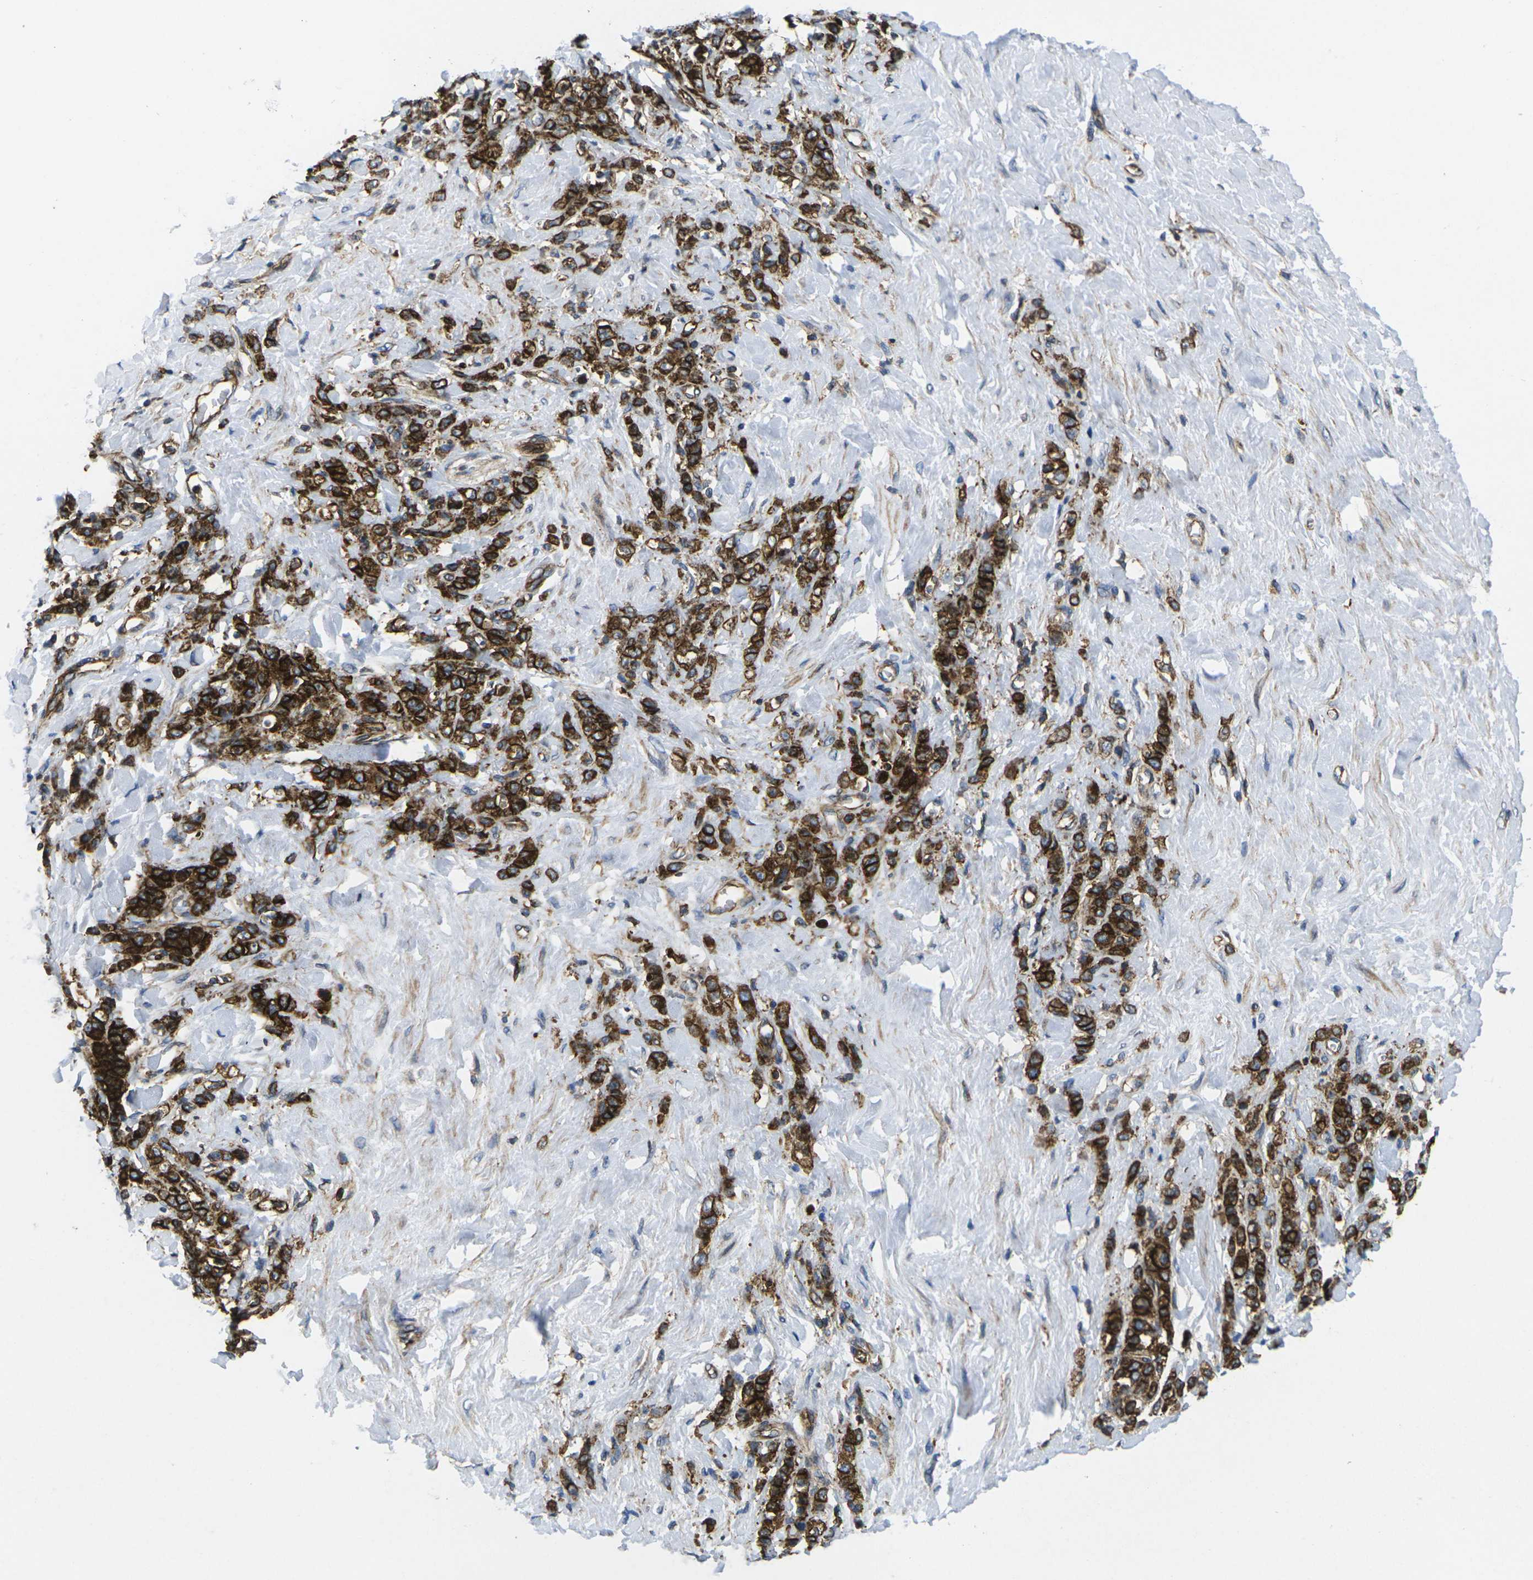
{"staining": {"intensity": "strong", "quantity": ">75%", "location": "cytoplasmic/membranous"}, "tissue": "stomach cancer", "cell_type": "Tumor cells", "image_type": "cancer", "snomed": [{"axis": "morphology", "description": "Adenocarcinoma, NOS"}, {"axis": "topography", "description": "Stomach"}], "caption": "Stomach cancer stained with DAB (3,3'-diaminobenzidine) immunohistochemistry (IHC) shows high levels of strong cytoplasmic/membranous staining in approximately >75% of tumor cells.", "gene": "IQGAP1", "patient": {"sex": "male", "age": 82}}